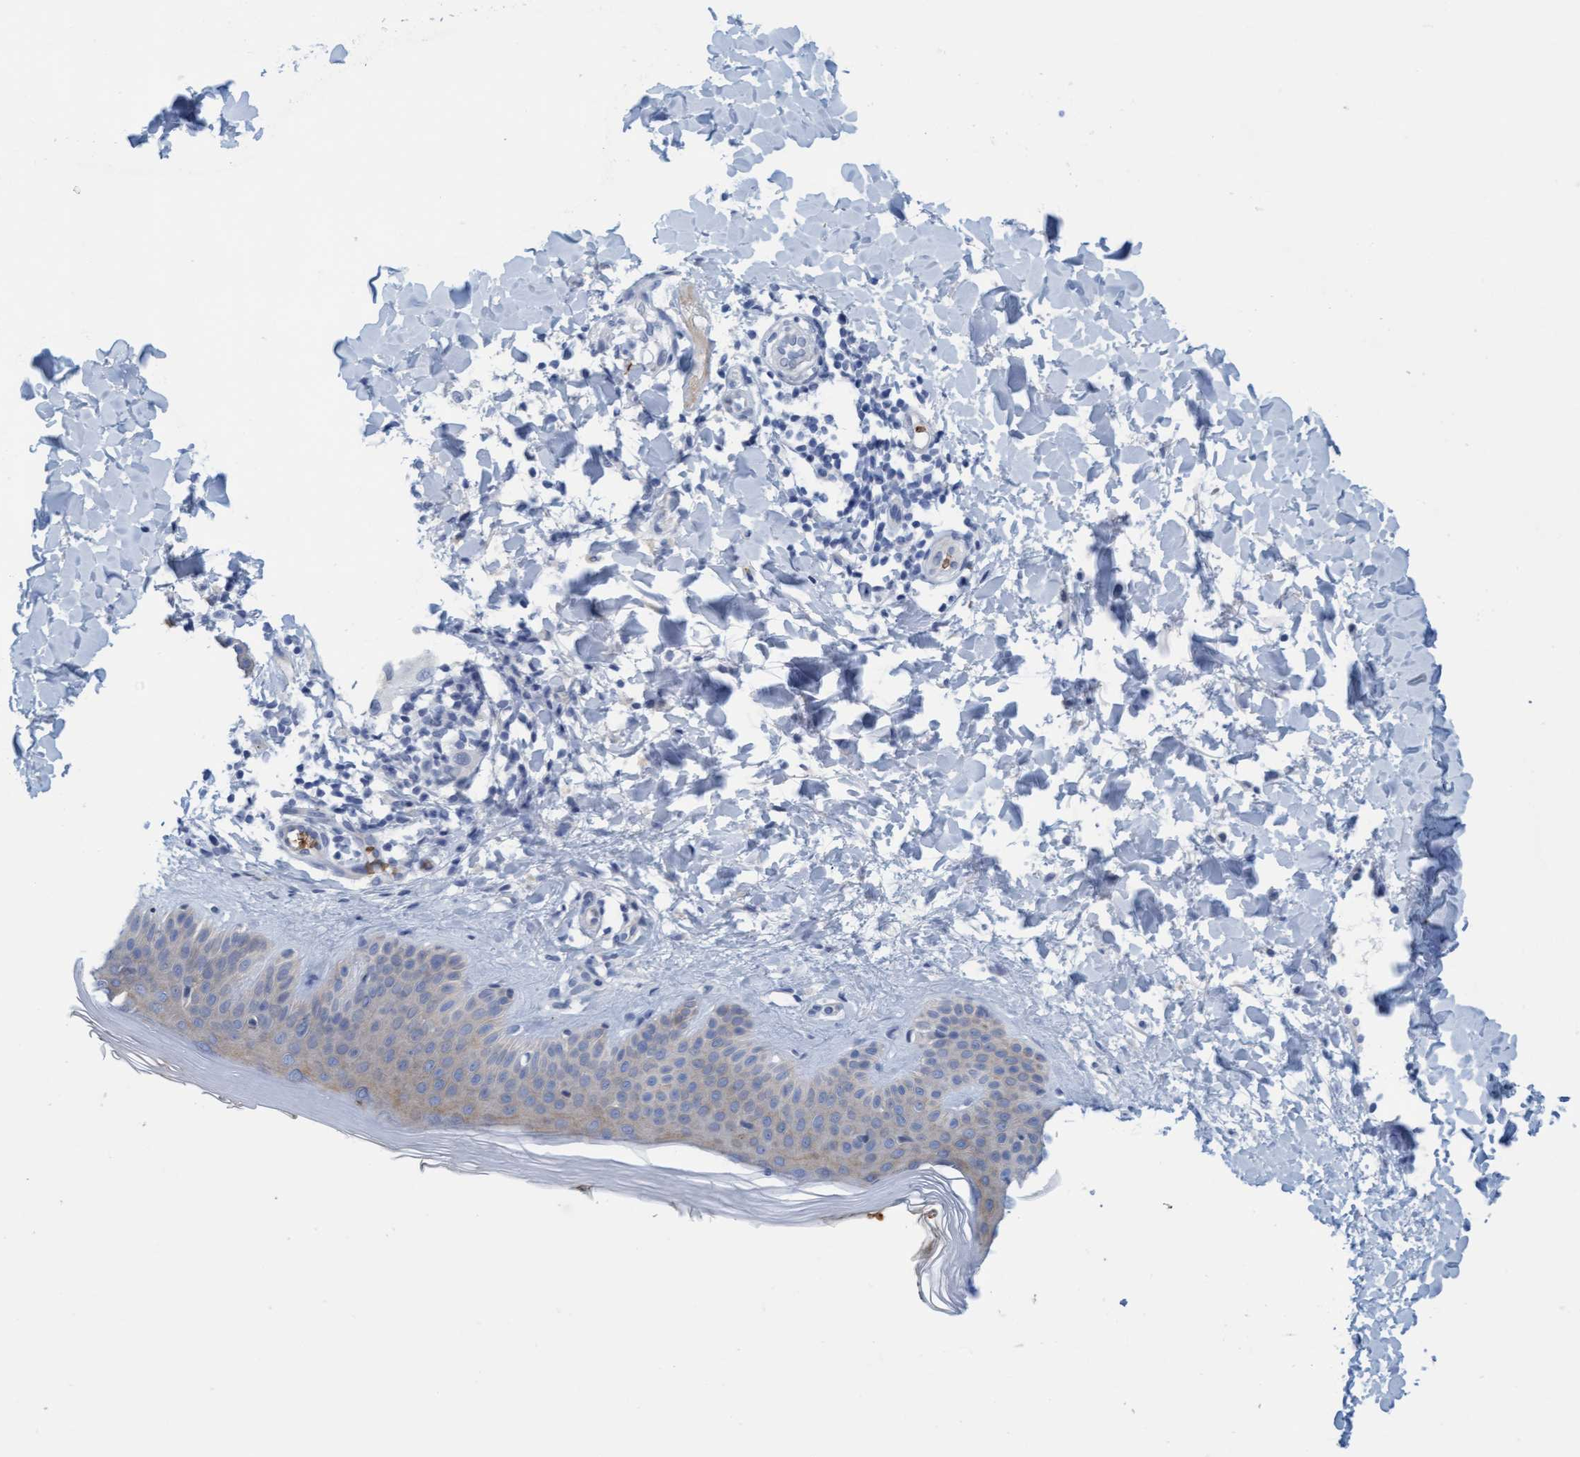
{"staining": {"intensity": "negative", "quantity": "none", "location": "none"}, "tissue": "skin", "cell_type": "Fibroblasts", "image_type": "normal", "snomed": [{"axis": "morphology", "description": "Normal tissue, NOS"}, {"axis": "morphology", "description": "Malignant melanoma, Metastatic site"}, {"axis": "topography", "description": "Skin"}], "caption": "An immunohistochemistry image of benign skin is shown. There is no staining in fibroblasts of skin. (DAB (3,3'-diaminobenzidine) immunohistochemistry (IHC), high magnification).", "gene": "P2RX5", "patient": {"sex": "male", "age": 41}}